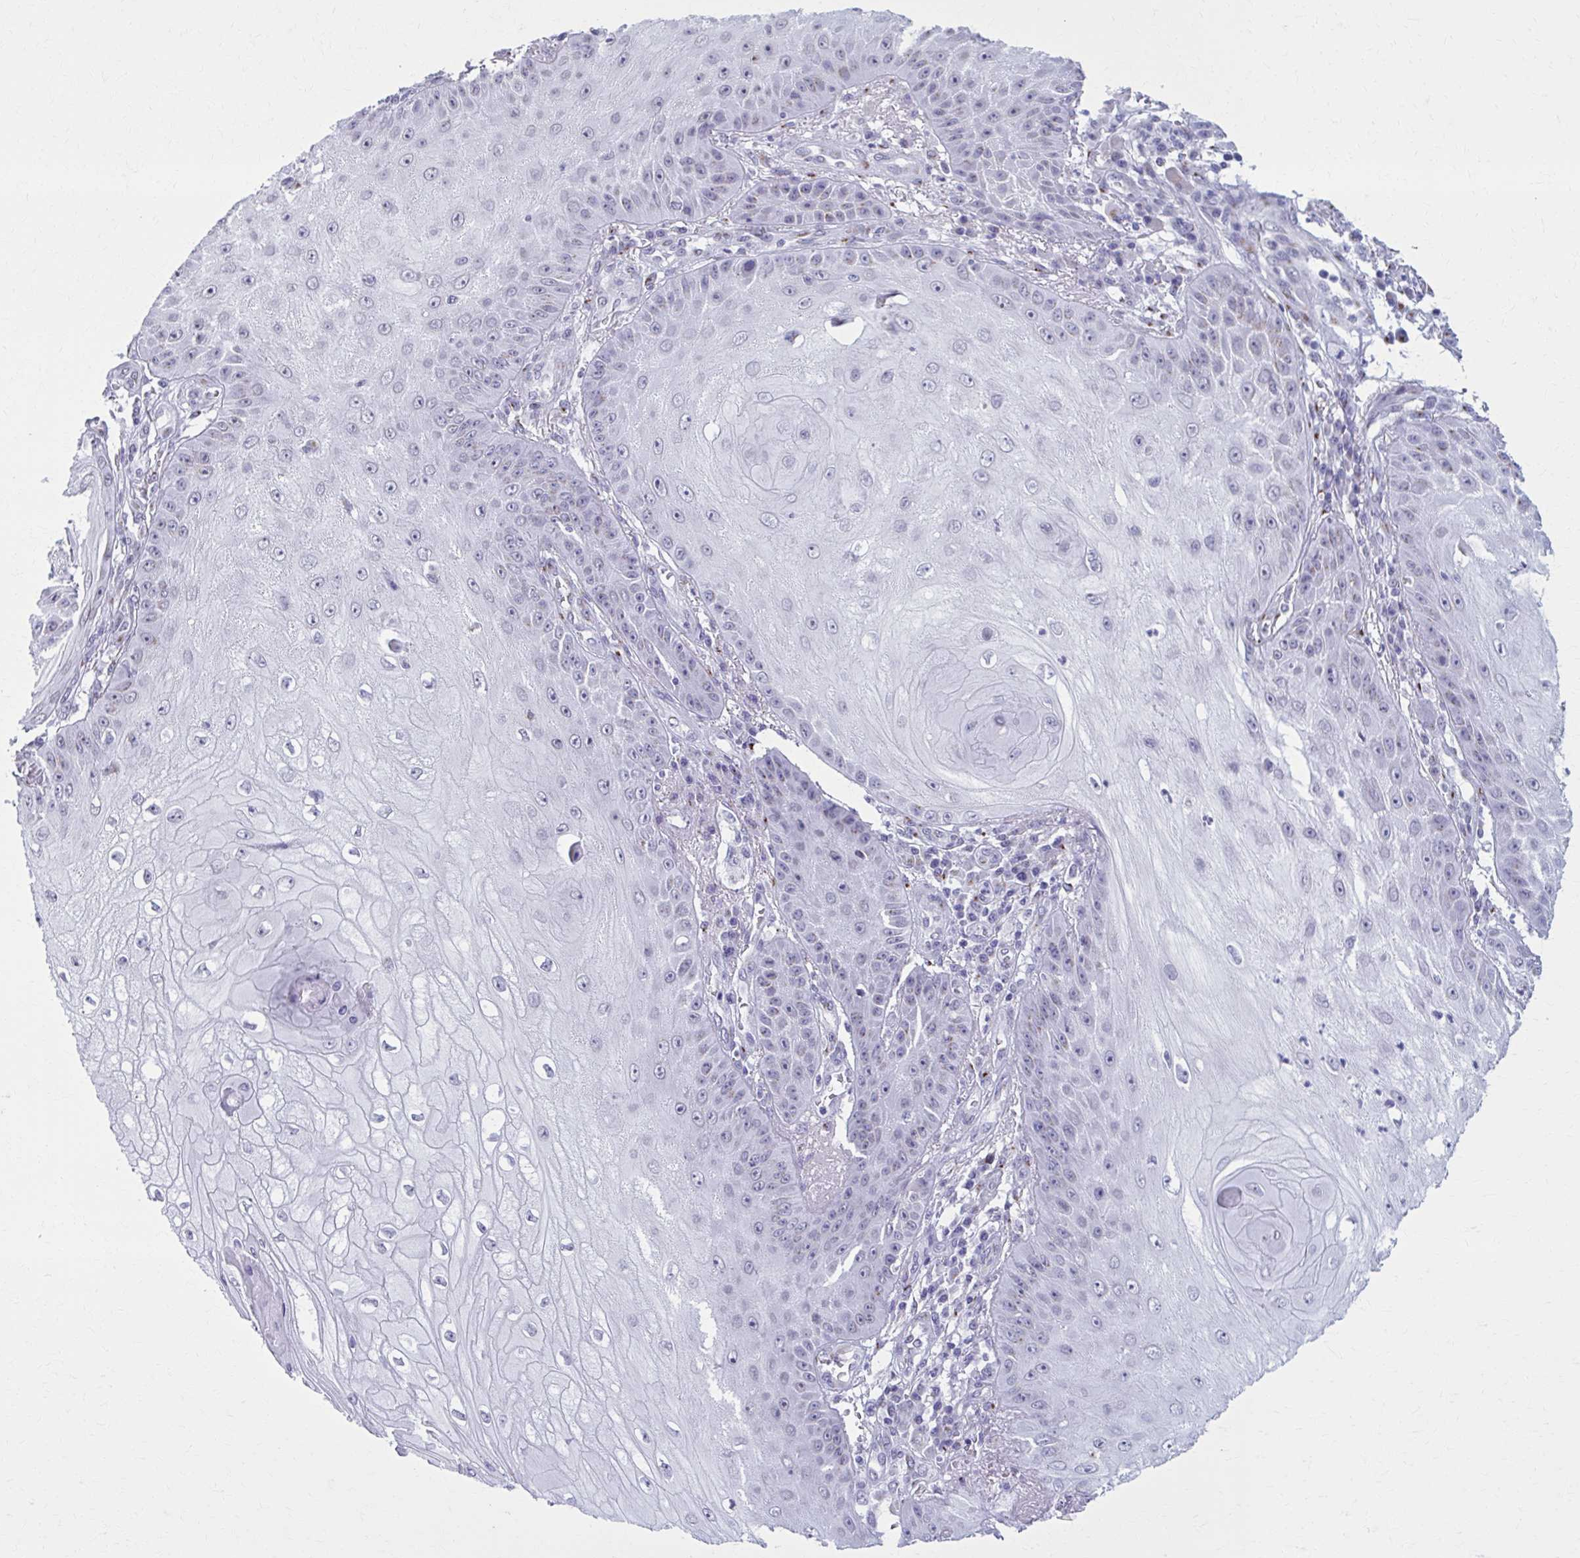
{"staining": {"intensity": "weak", "quantity": "<25%", "location": "cytoplasmic/membranous"}, "tissue": "skin cancer", "cell_type": "Tumor cells", "image_type": "cancer", "snomed": [{"axis": "morphology", "description": "Squamous cell carcinoma, NOS"}, {"axis": "topography", "description": "Skin"}], "caption": "The image displays no significant expression in tumor cells of skin cancer (squamous cell carcinoma).", "gene": "ZNF682", "patient": {"sex": "male", "age": 70}}